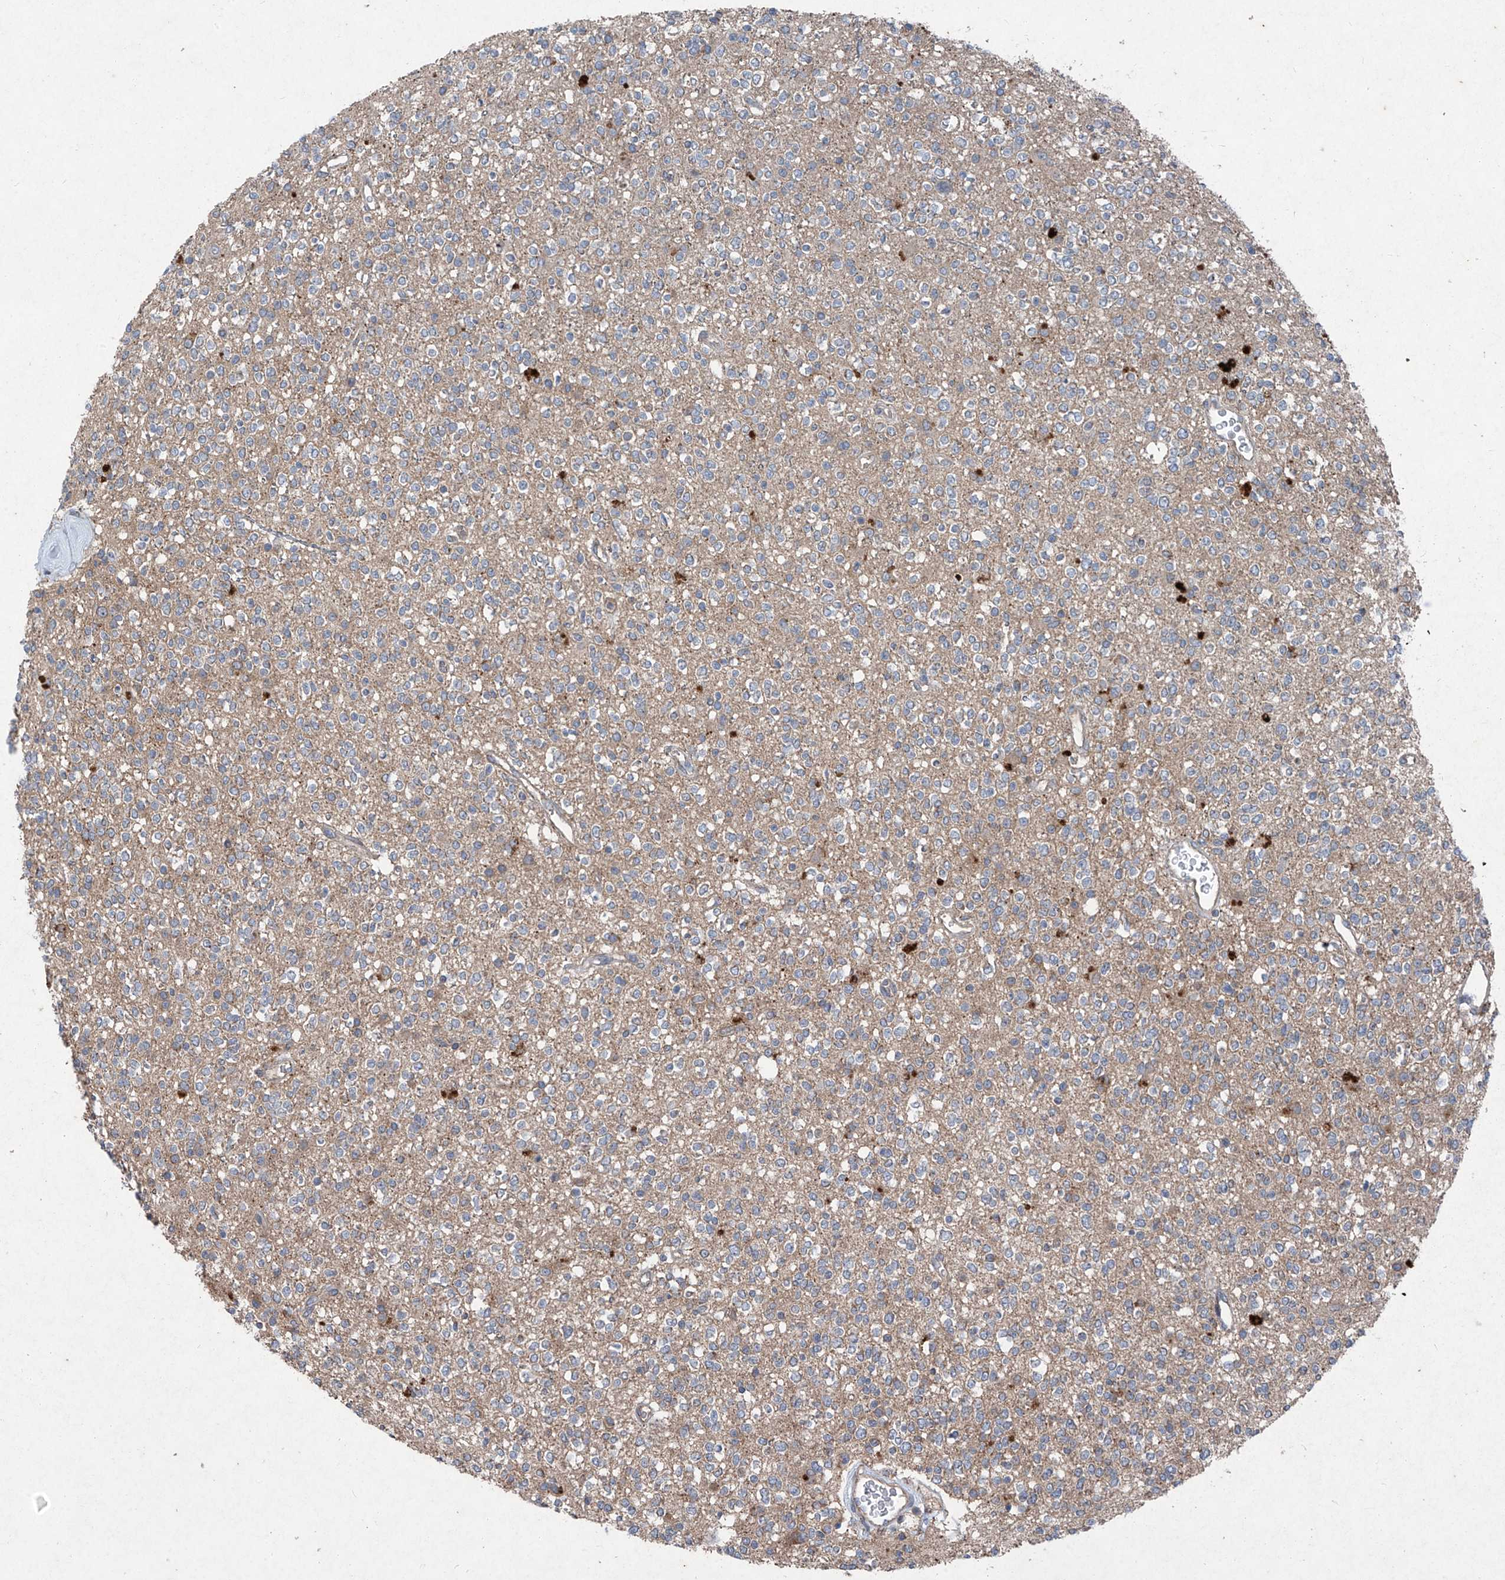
{"staining": {"intensity": "negative", "quantity": "none", "location": "none"}, "tissue": "glioma", "cell_type": "Tumor cells", "image_type": "cancer", "snomed": [{"axis": "morphology", "description": "Glioma, malignant, High grade"}, {"axis": "topography", "description": "Brain"}], "caption": "There is no significant expression in tumor cells of glioma.", "gene": "FOXRED2", "patient": {"sex": "male", "age": 34}}